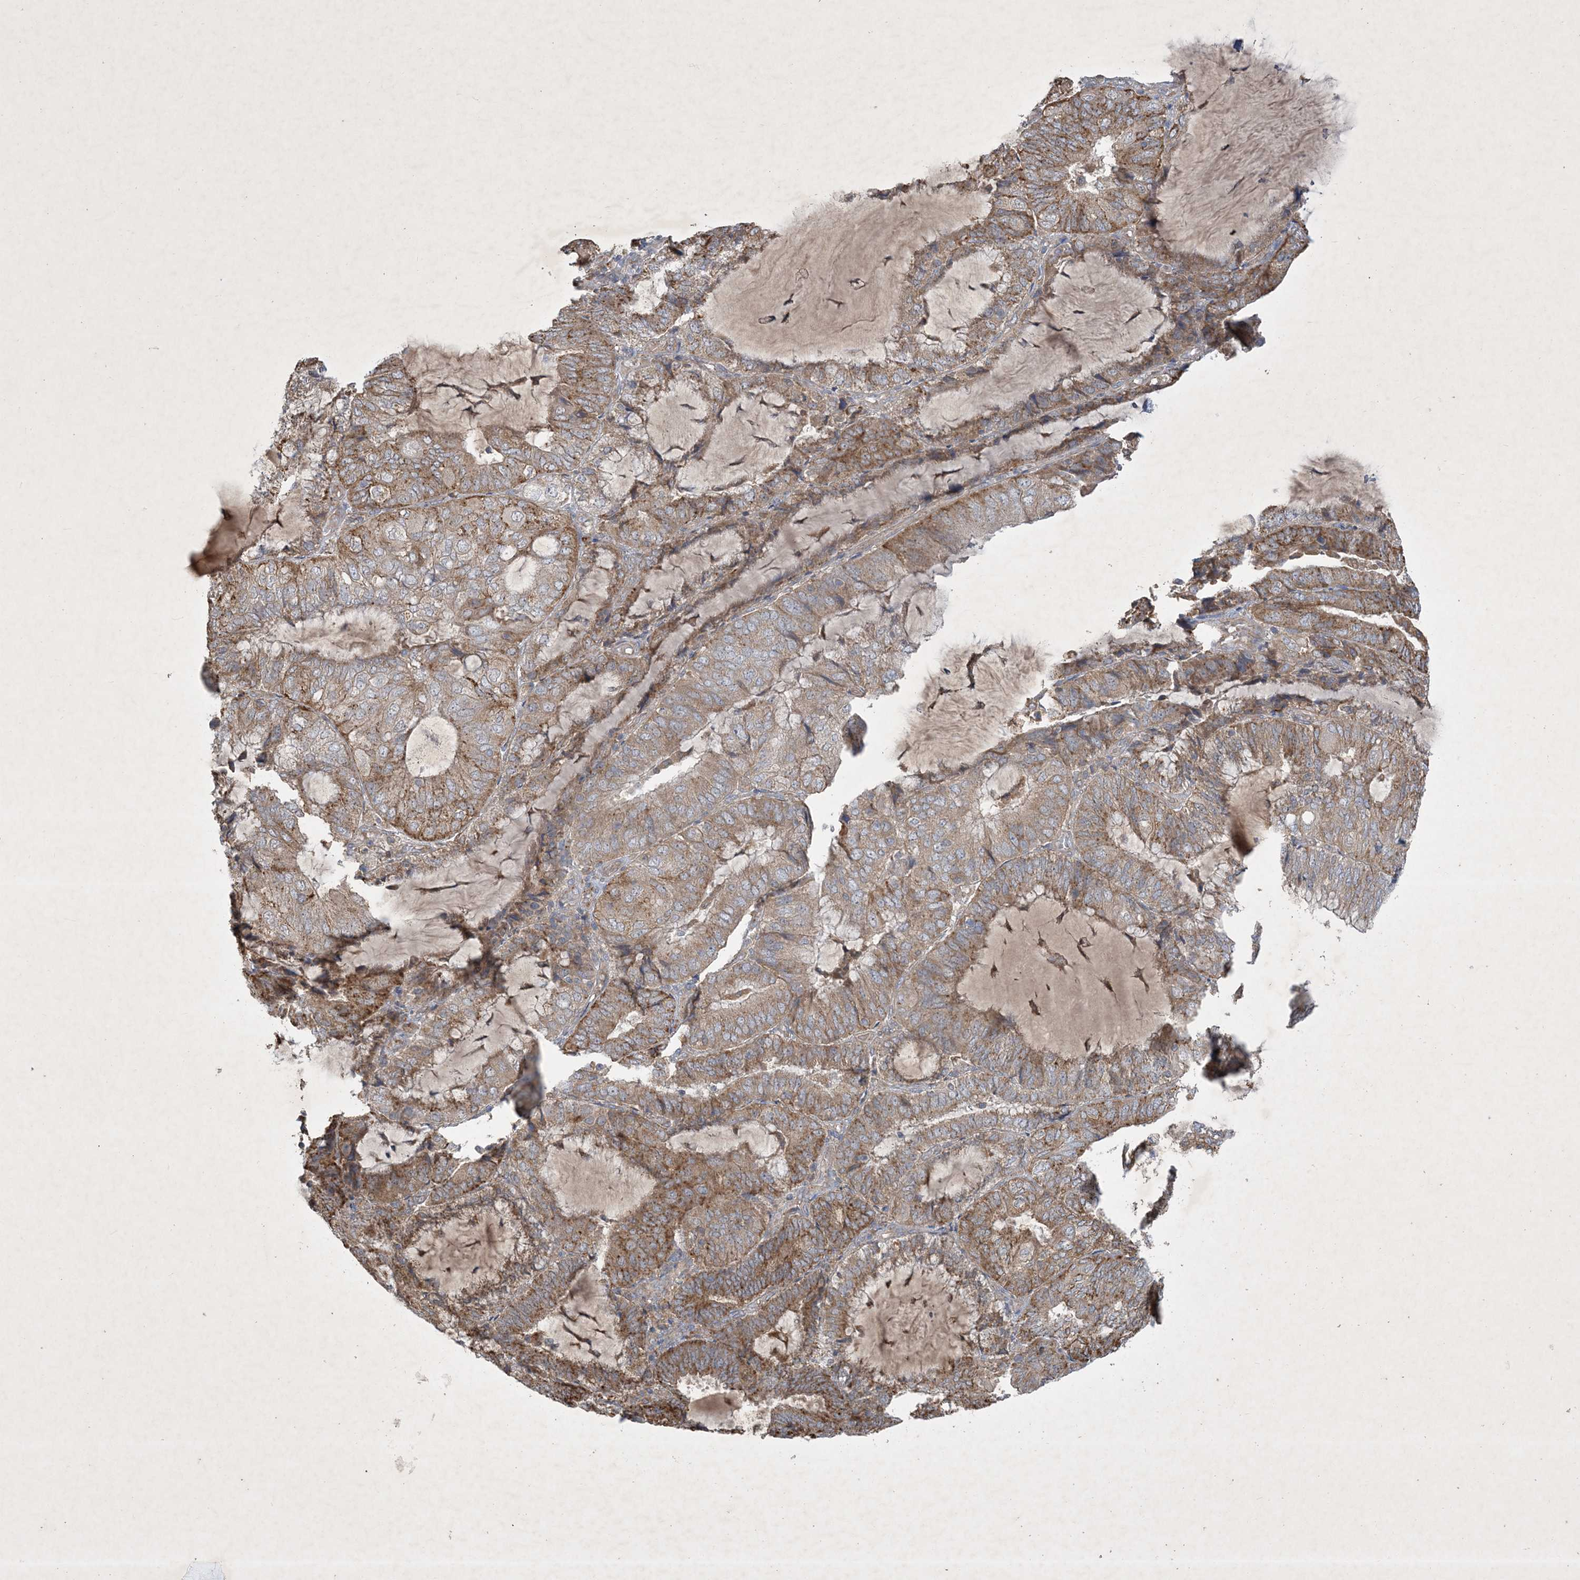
{"staining": {"intensity": "moderate", "quantity": ">75%", "location": "cytoplasmic/membranous"}, "tissue": "endometrial cancer", "cell_type": "Tumor cells", "image_type": "cancer", "snomed": [{"axis": "morphology", "description": "Adenocarcinoma, NOS"}, {"axis": "topography", "description": "Endometrium"}], "caption": "Immunohistochemical staining of human endometrial cancer reveals medium levels of moderate cytoplasmic/membranous positivity in approximately >75% of tumor cells. The staining is performed using DAB brown chromogen to label protein expression. The nuclei are counter-stained blue using hematoxylin.", "gene": "MRPS18A", "patient": {"sex": "female", "age": 81}}